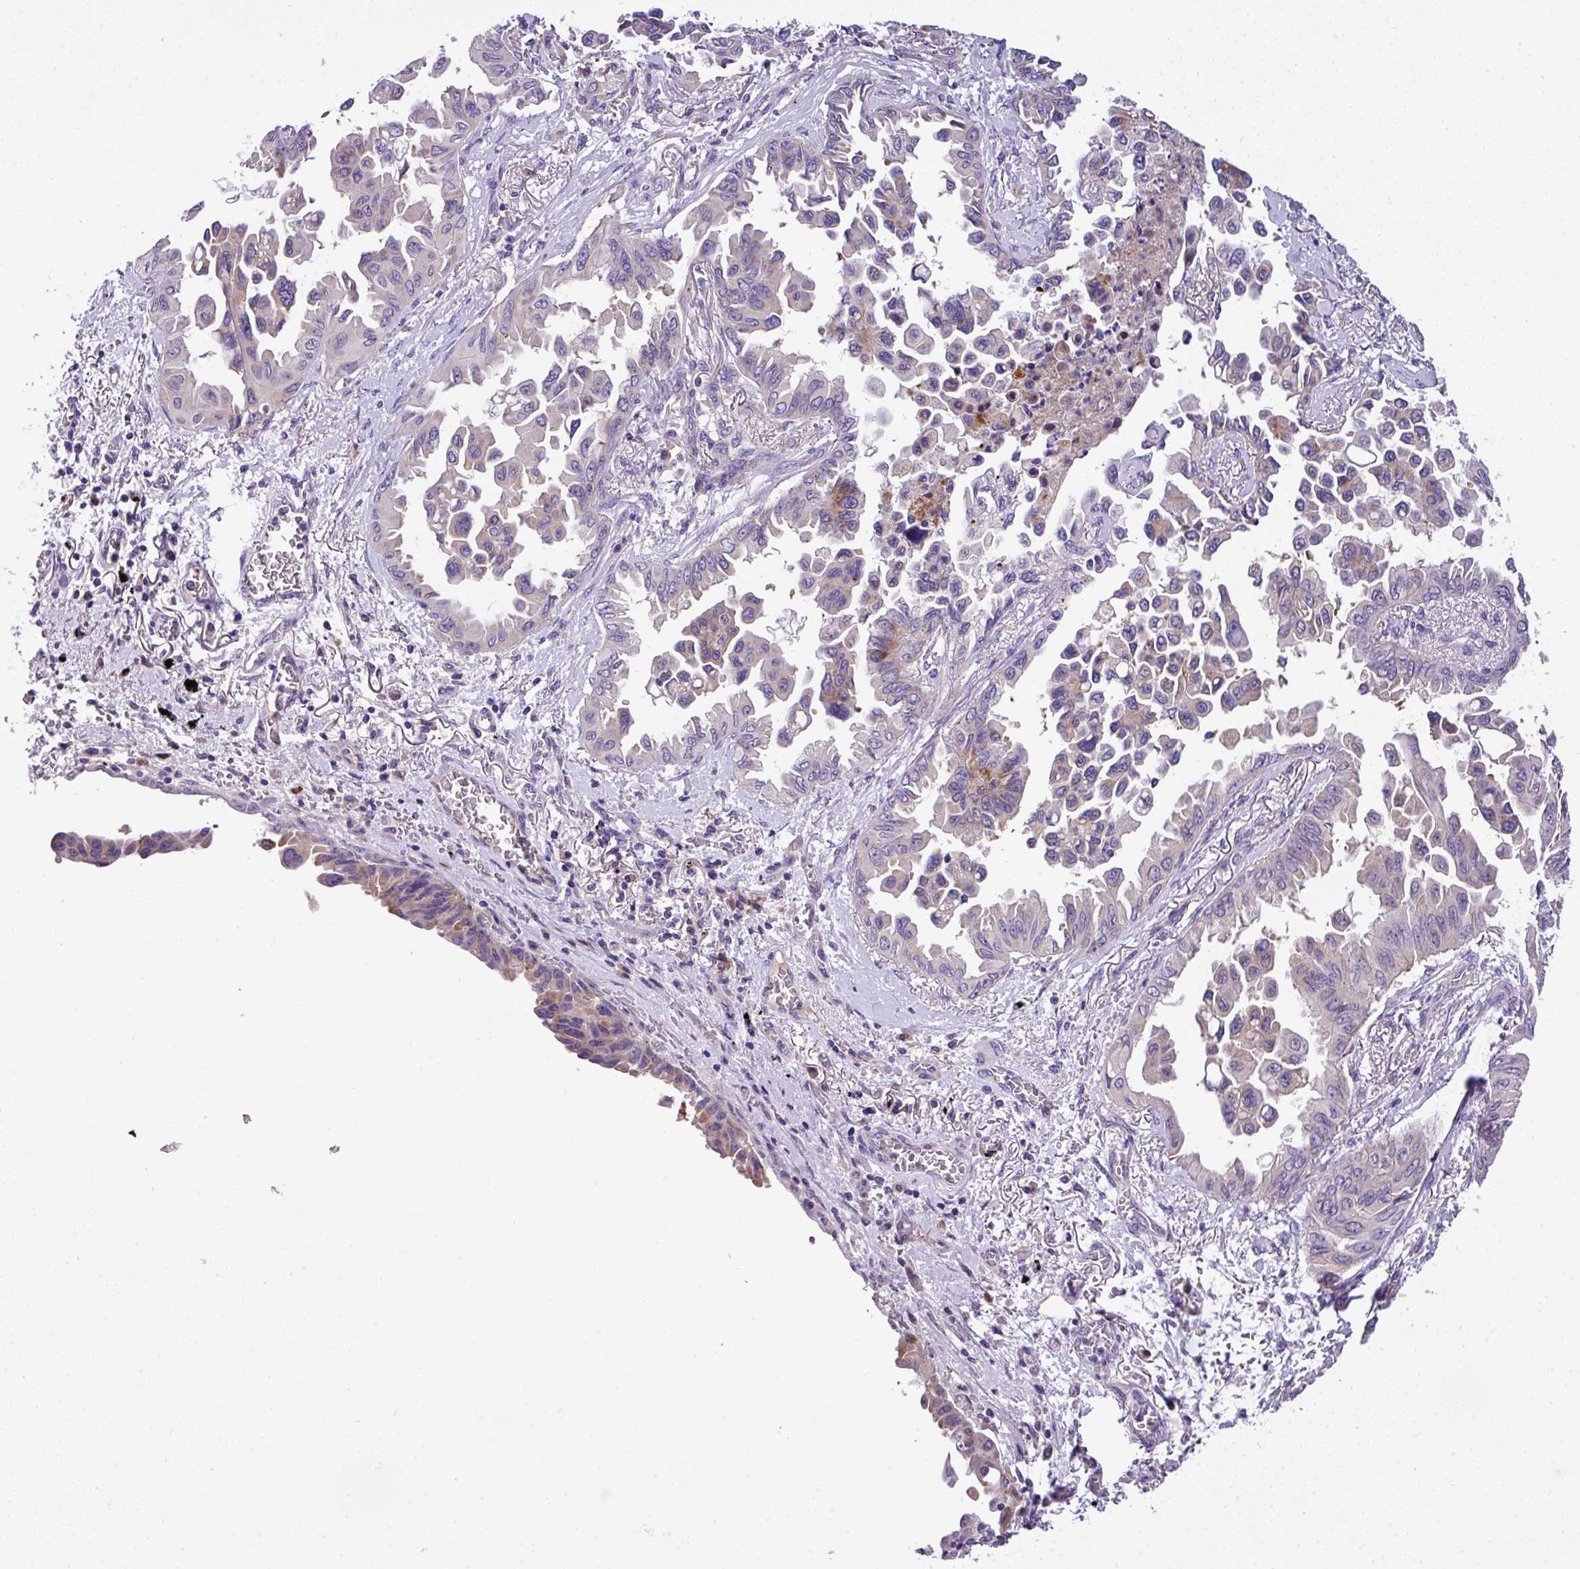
{"staining": {"intensity": "moderate", "quantity": "<25%", "location": "cytoplasmic/membranous"}, "tissue": "lung cancer", "cell_type": "Tumor cells", "image_type": "cancer", "snomed": [{"axis": "morphology", "description": "Adenocarcinoma, NOS"}, {"axis": "topography", "description": "Lung"}], "caption": "Immunohistochemical staining of adenocarcinoma (lung) reveals moderate cytoplasmic/membranous protein expression in approximately <25% of tumor cells.", "gene": "ANXA2R", "patient": {"sex": "female", "age": 67}}